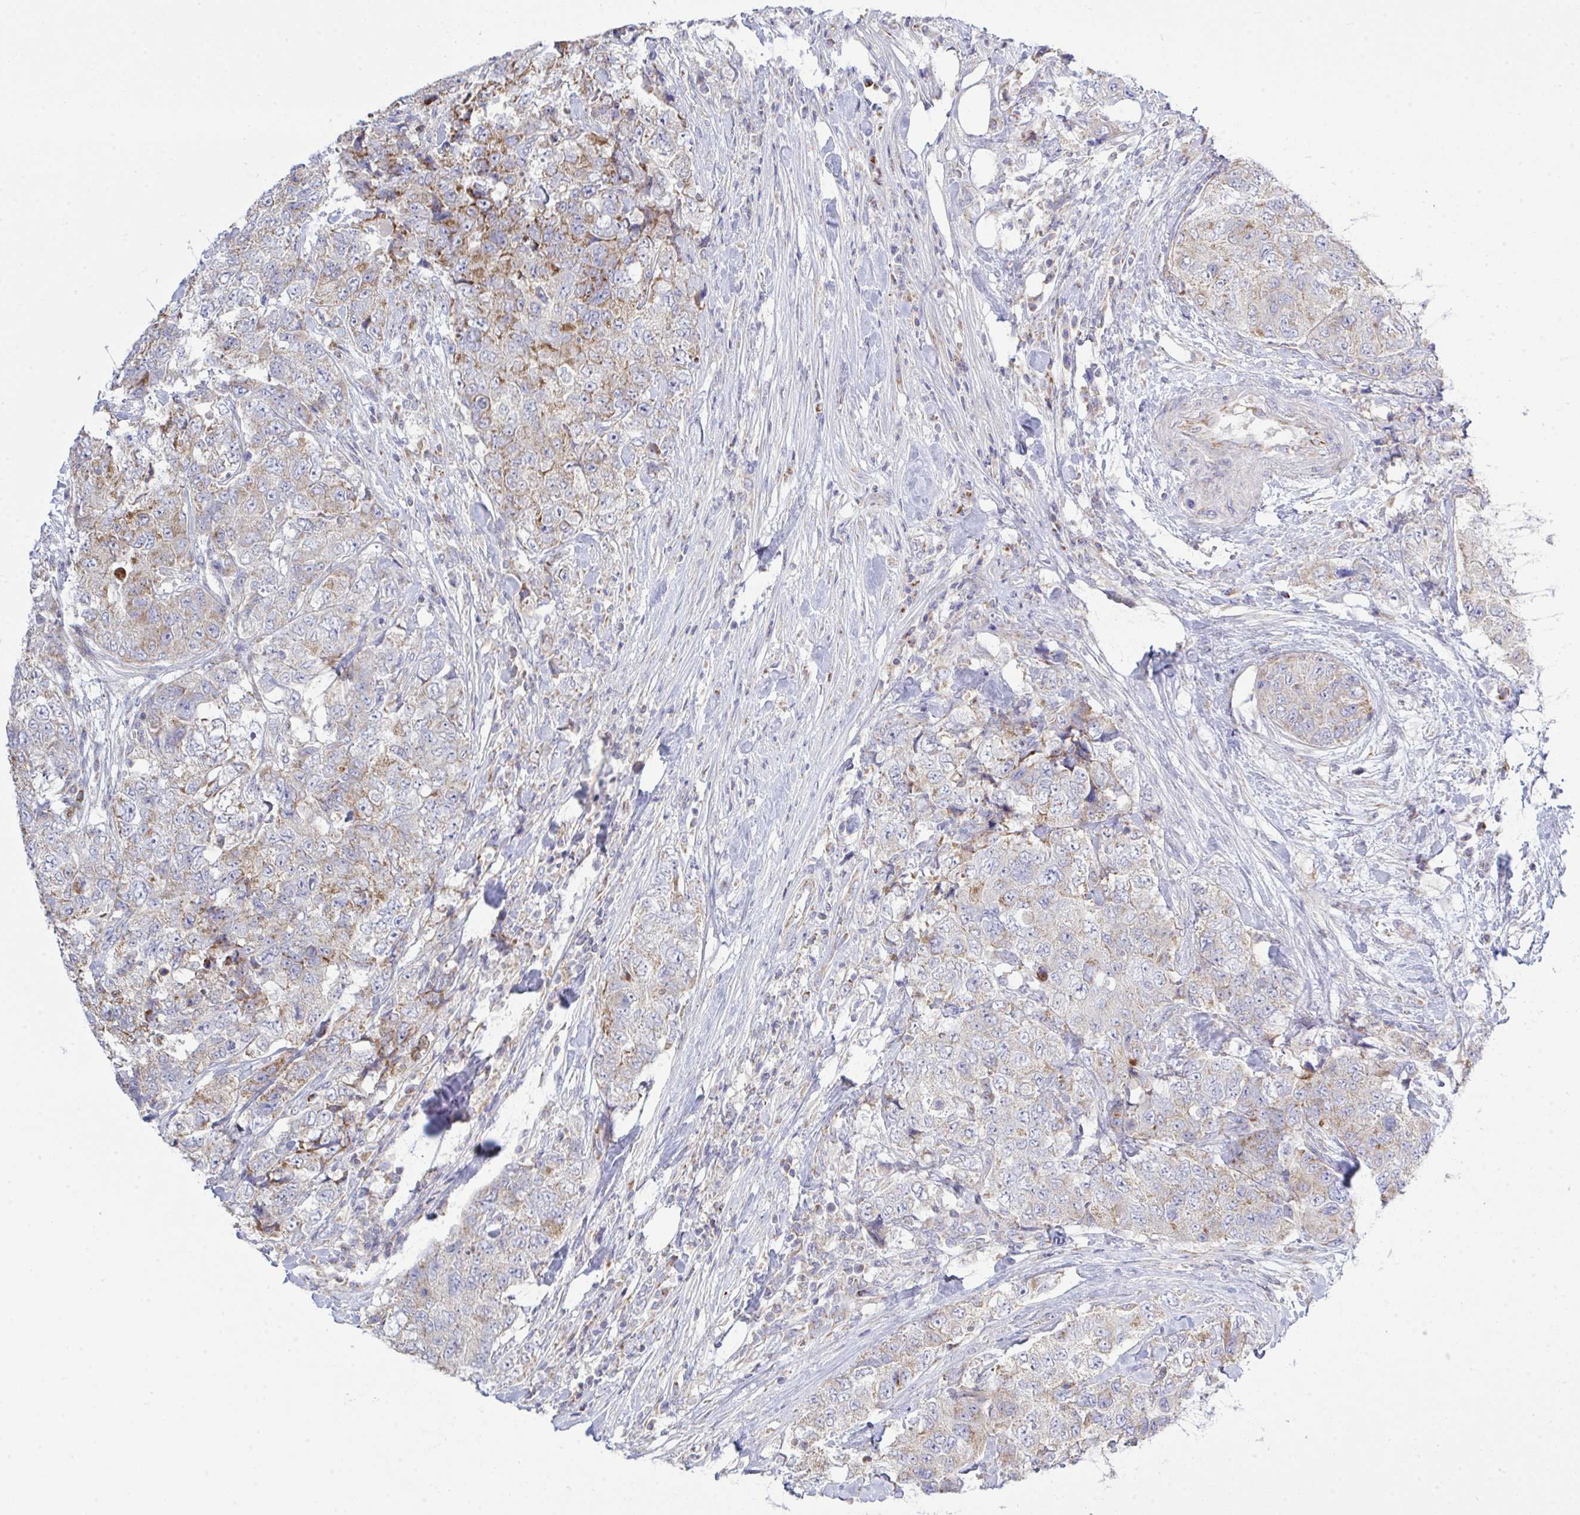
{"staining": {"intensity": "moderate", "quantity": "<25%", "location": "cytoplasmic/membranous"}, "tissue": "urothelial cancer", "cell_type": "Tumor cells", "image_type": "cancer", "snomed": [{"axis": "morphology", "description": "Urothelial carcinoma, High grade"}, {"axis": "topography", "description": "Urinary bladder"}], "caption": "Urothelial carcinoma (high-grade) was stained to show a protein in brown. There is low levels of moderate cytoplasmic/membranous staining in approximately <25% of tumor cells.", "gene": "NDUFA7", "patient": {"sex": "female", "age": 78}}